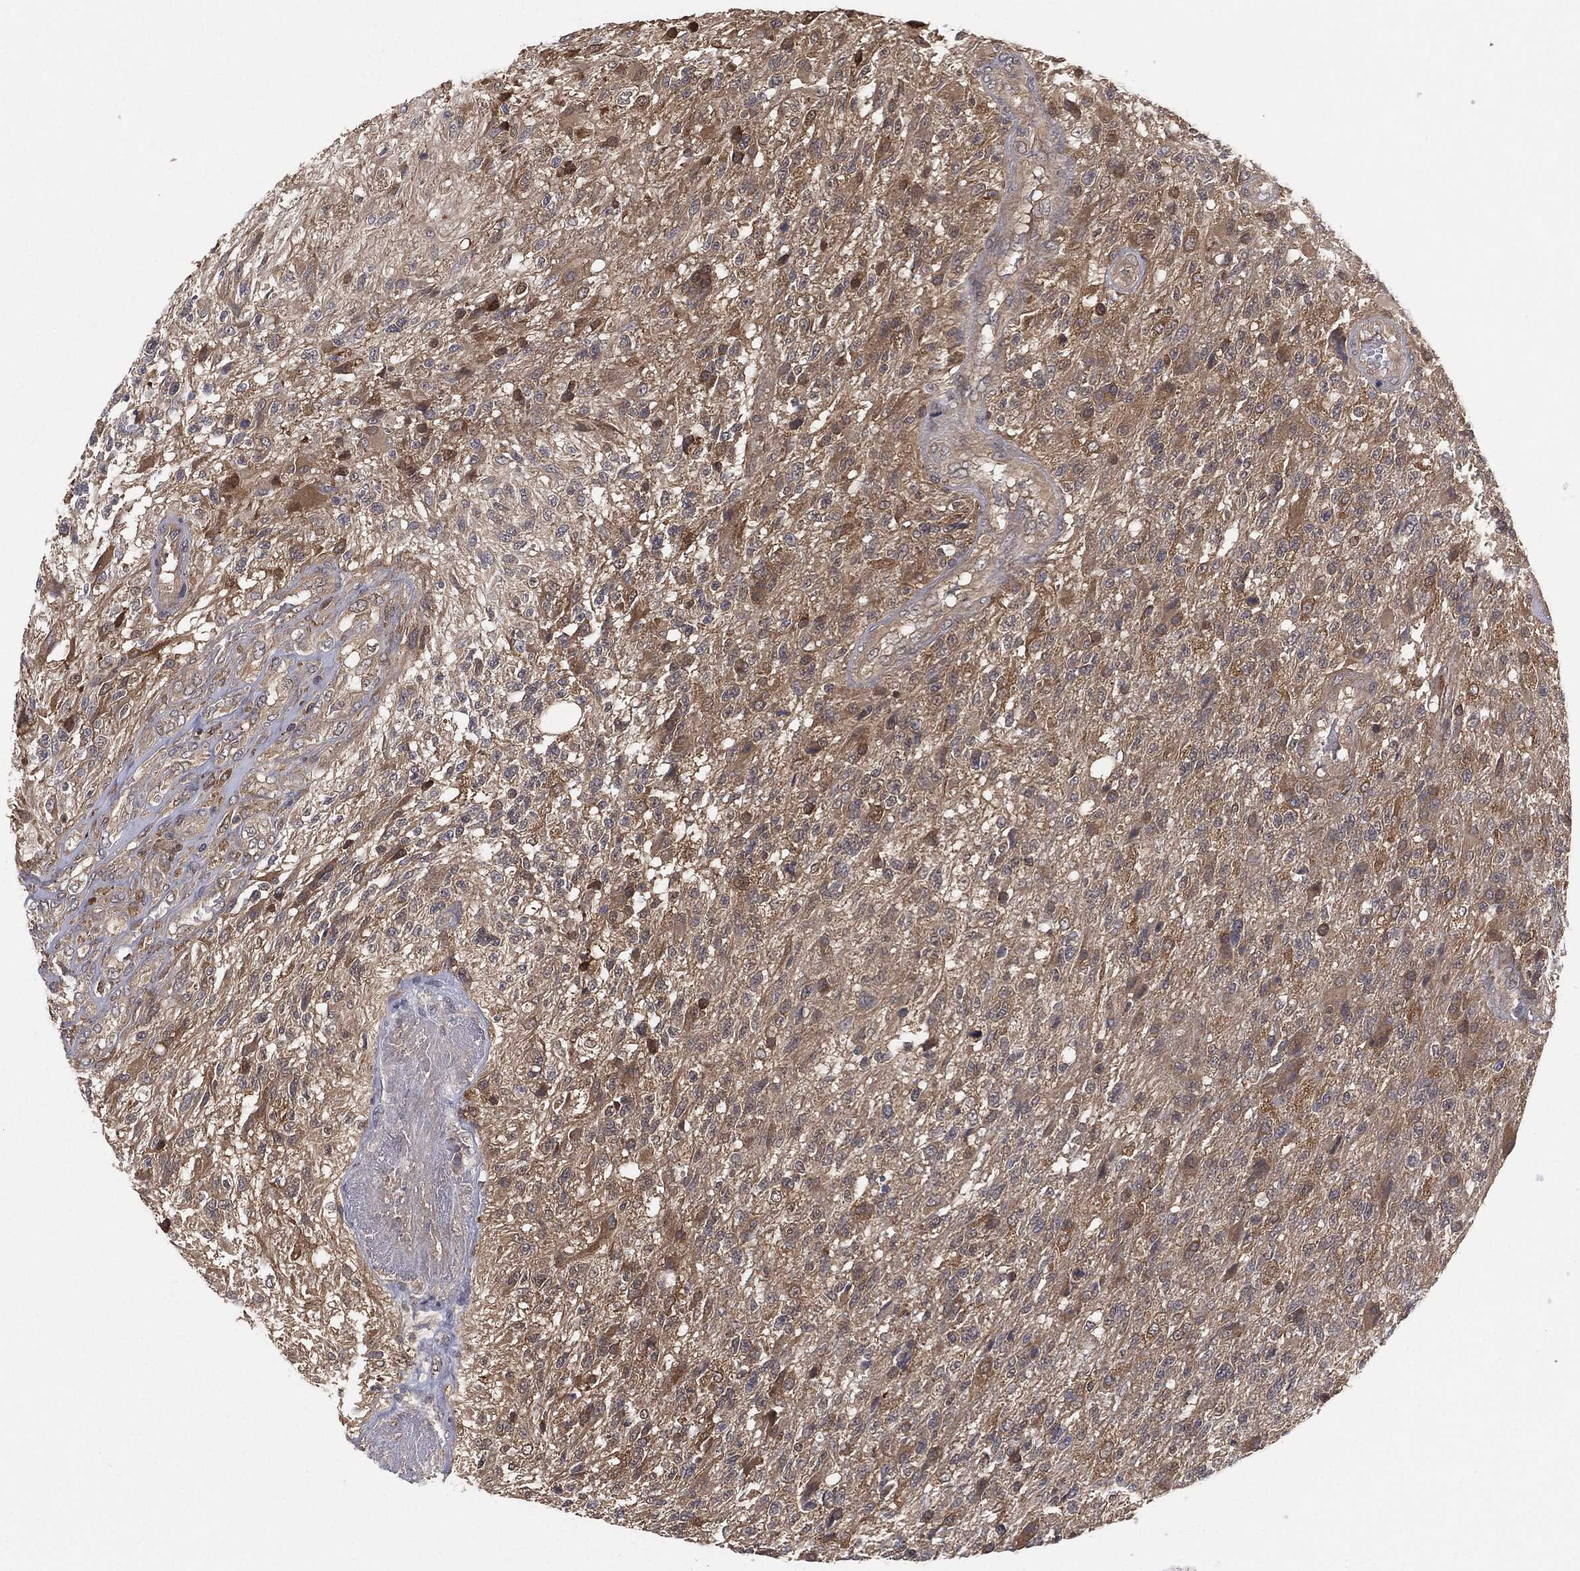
{"staining": {"intensity": "moderate", "quantity": "25%-75%", "location": "cytoplasmic/membranous"}, "tissue": "glioma", "cell_type": "Tumor cells", "image_type": "cancer", "snomed": [{"axis": "morphology", "description": "Glioma, malignant, High grade"}, {"axis": "topography", "description": "Brain"}], "caption": "The photomicrograph displays staining of glioma, revealing moderate cytoplasmic/membranous protein expression (brown color) within tumor cells.", "gene": "PSMG4", "patient": {"sex": "male", "age": 56}}